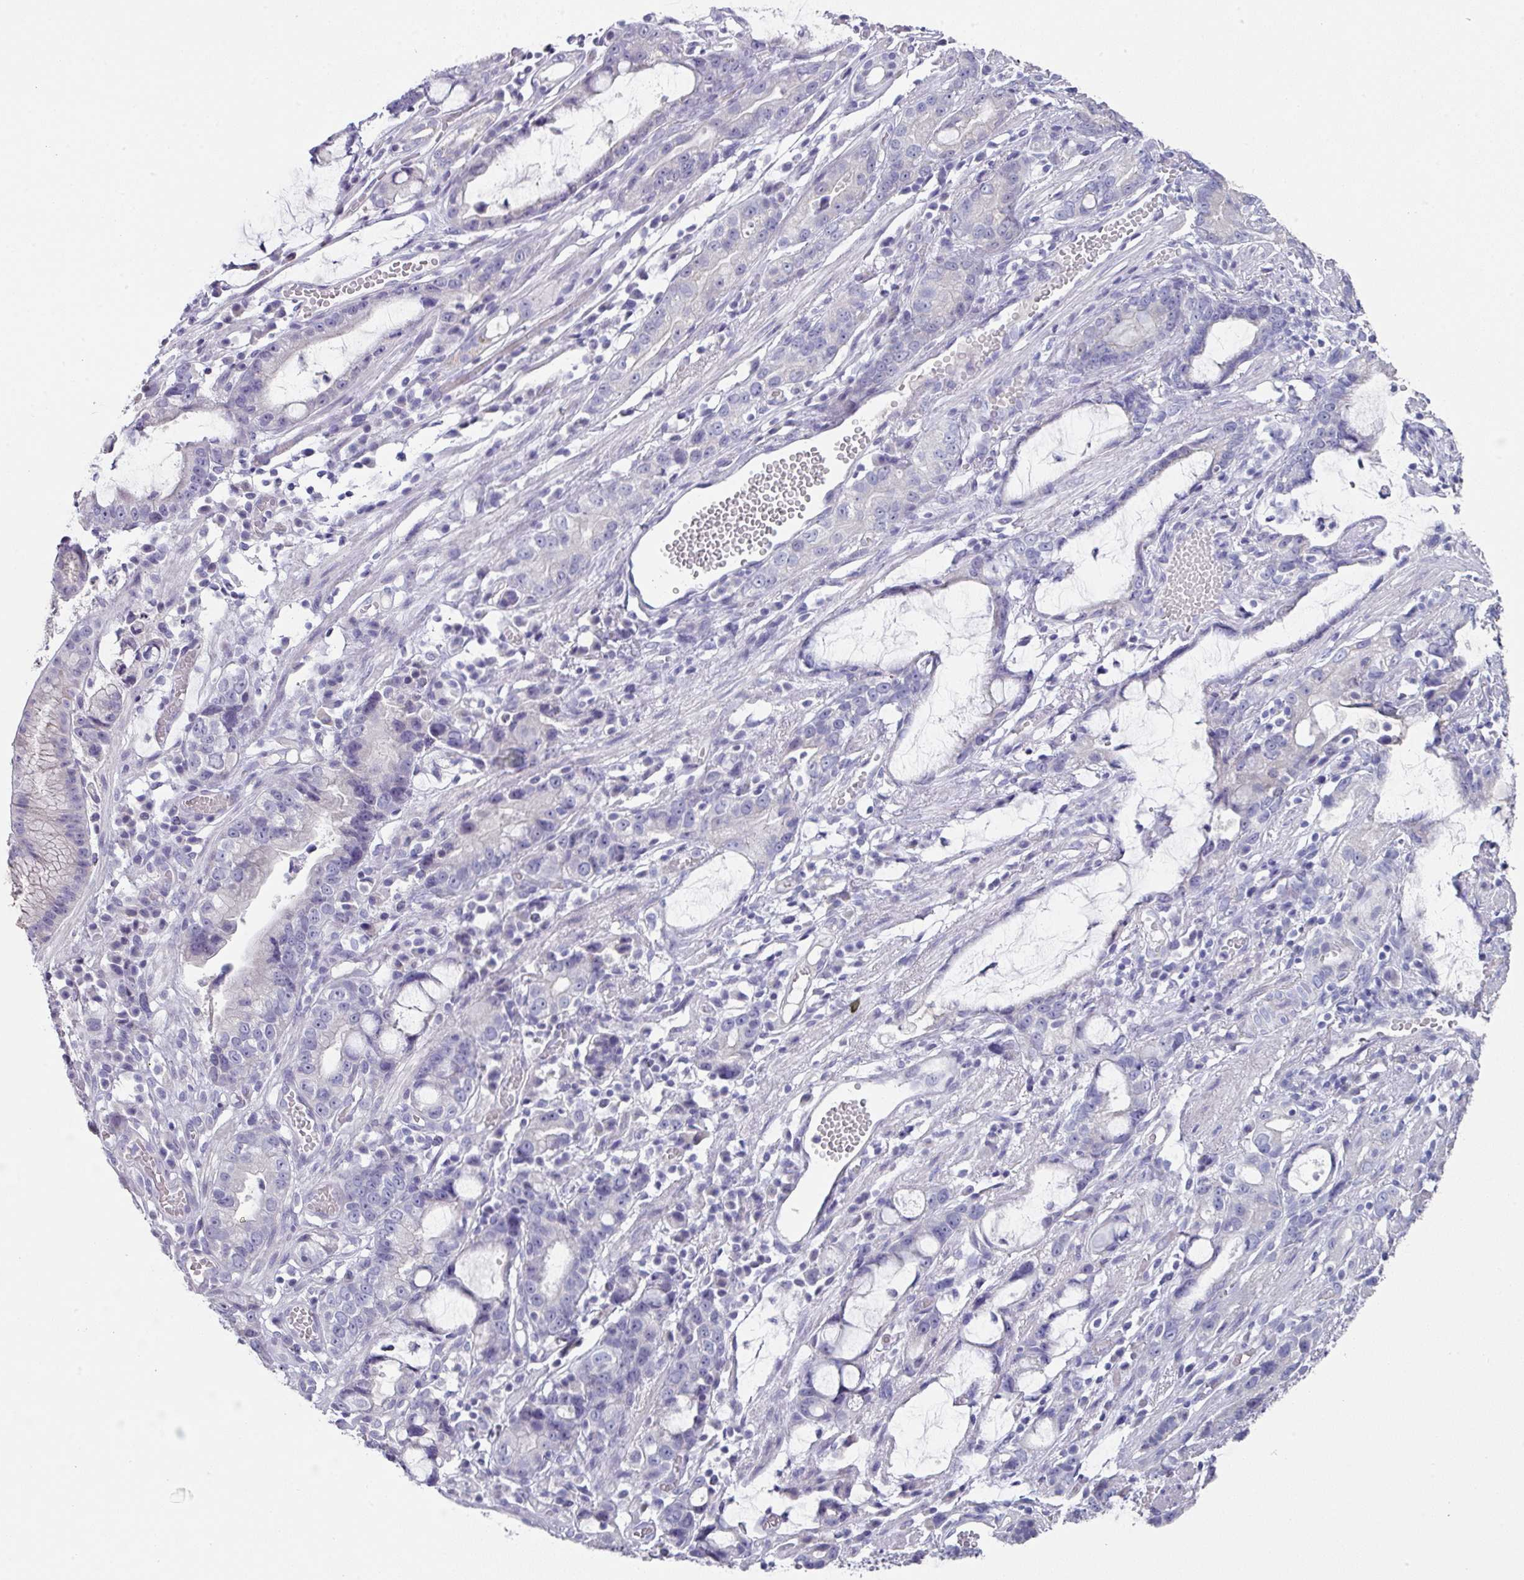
{"staining": {"intensity": "negative", "quantity": "none", "location": "none"}, "tissue": "stomach cancer", "cell_type": "Tumor cells", "image_type": "cancer", "snomed": [{"axis": "morphology", "description": "Adenocarcinoma, NOS"}, {"axis": "topography", "description": "Stomach"}], "caption": "Histopathology image shows no significant protein expression in tumor cells of stomach cancer (adenocarcinoma). (DAB (3,3'-diaminobenzidine) IHC, high magnification).", "gene": "DEFB115", "patient": {"sex": "male", "age": 55}}